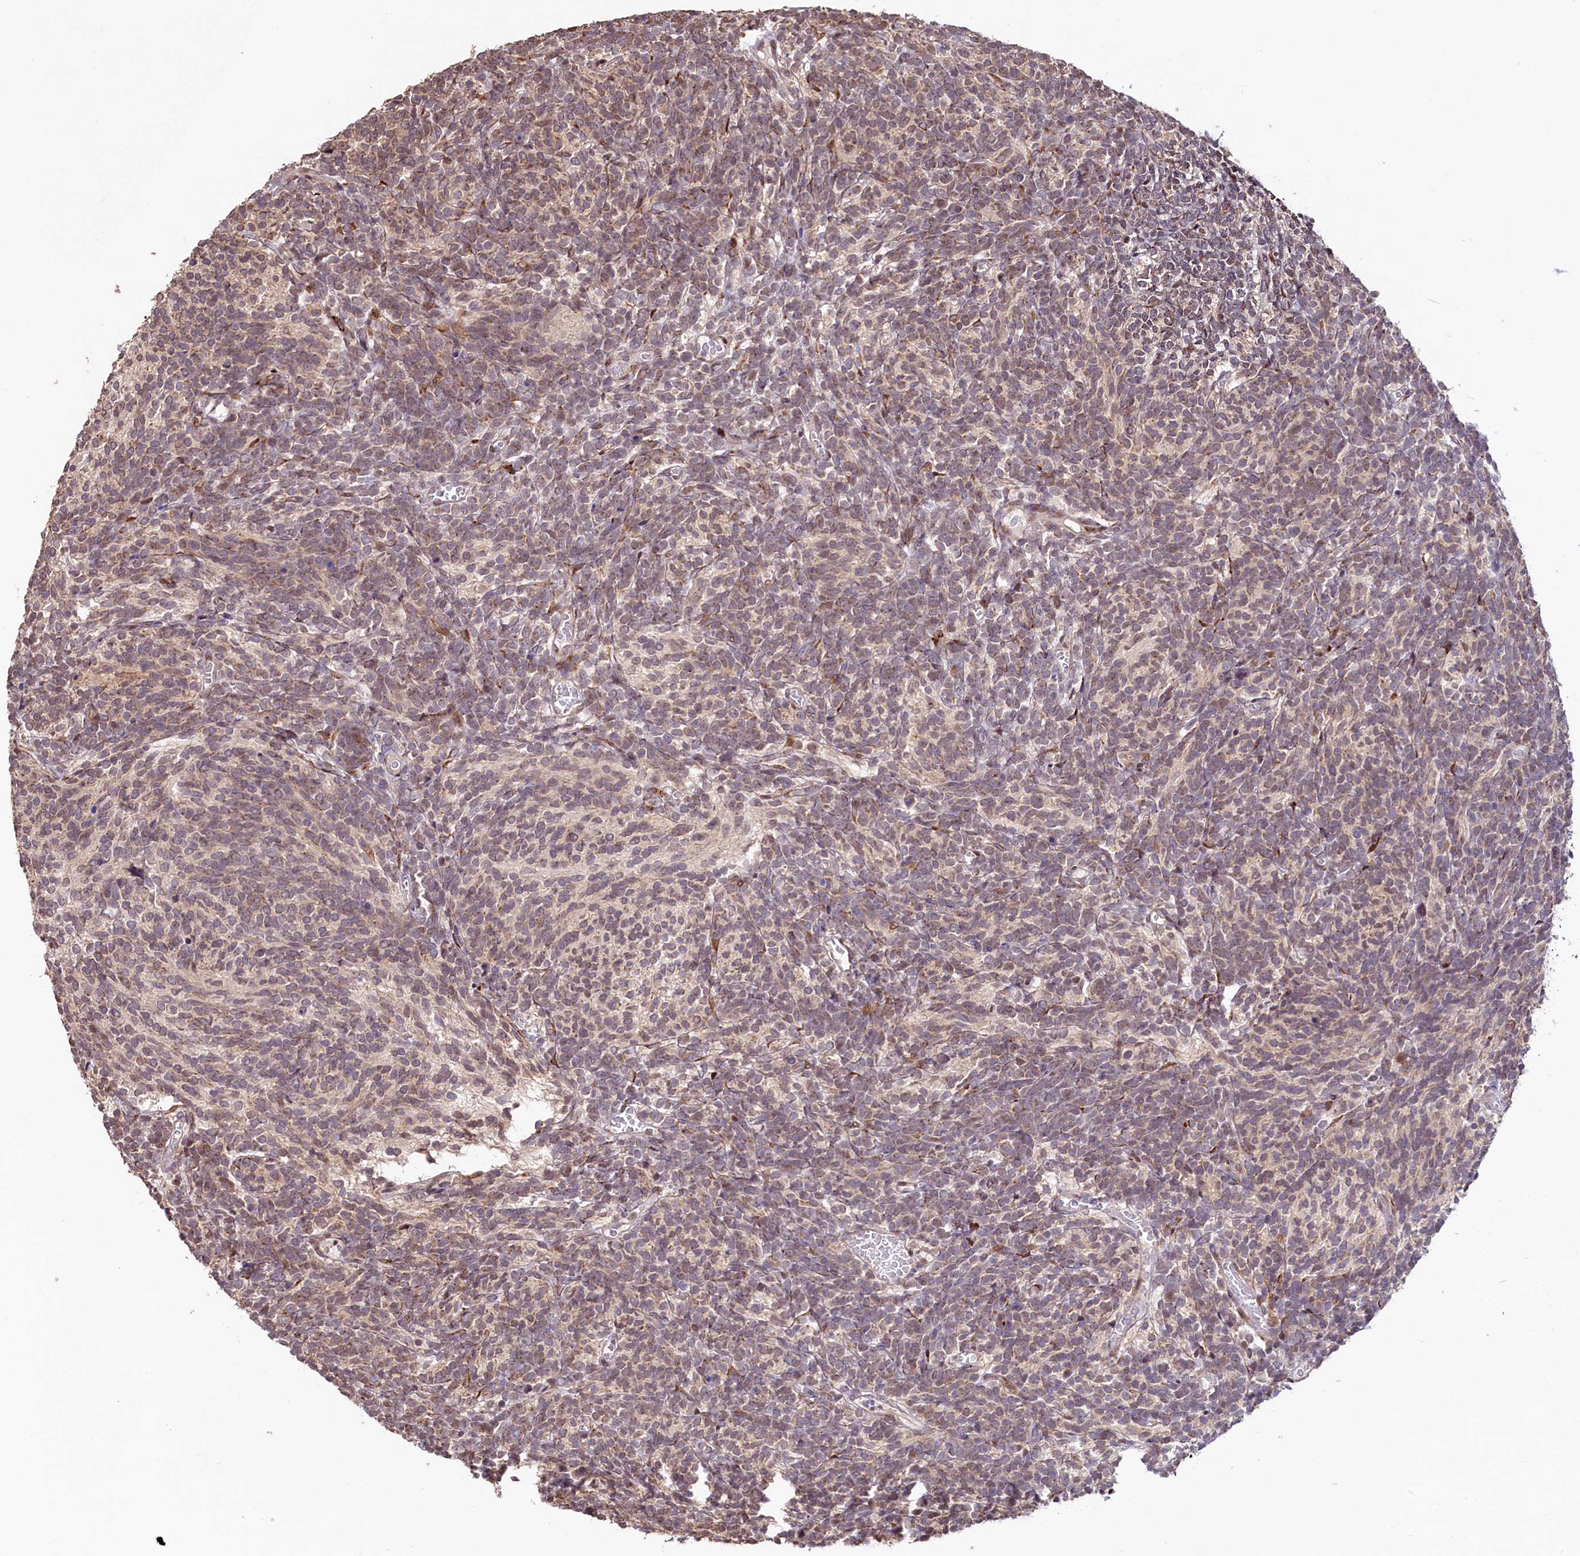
{"staining": {"intensity": "weak", "quantity": "25%-75%", "location": "cytoplasmic/membranous"}, "tissue": "glioma", "cell_type": "Tumor cells", "image_type": "cancer", "snomed": [{"axis": "morphology", "description": "Glioma, malignant, Low grade"}, {"axis": "topography", "description": "Brain"}], "caption": "Approximately 25%-75% of tumor cells in malignant glioma (low-grade) exhibit weak cytoplasmic/membranous protein staining as visualized by brown immunohistochemical staining.", "gene": "C5orf15", "patient": {"sex": "female", "age": 1}}